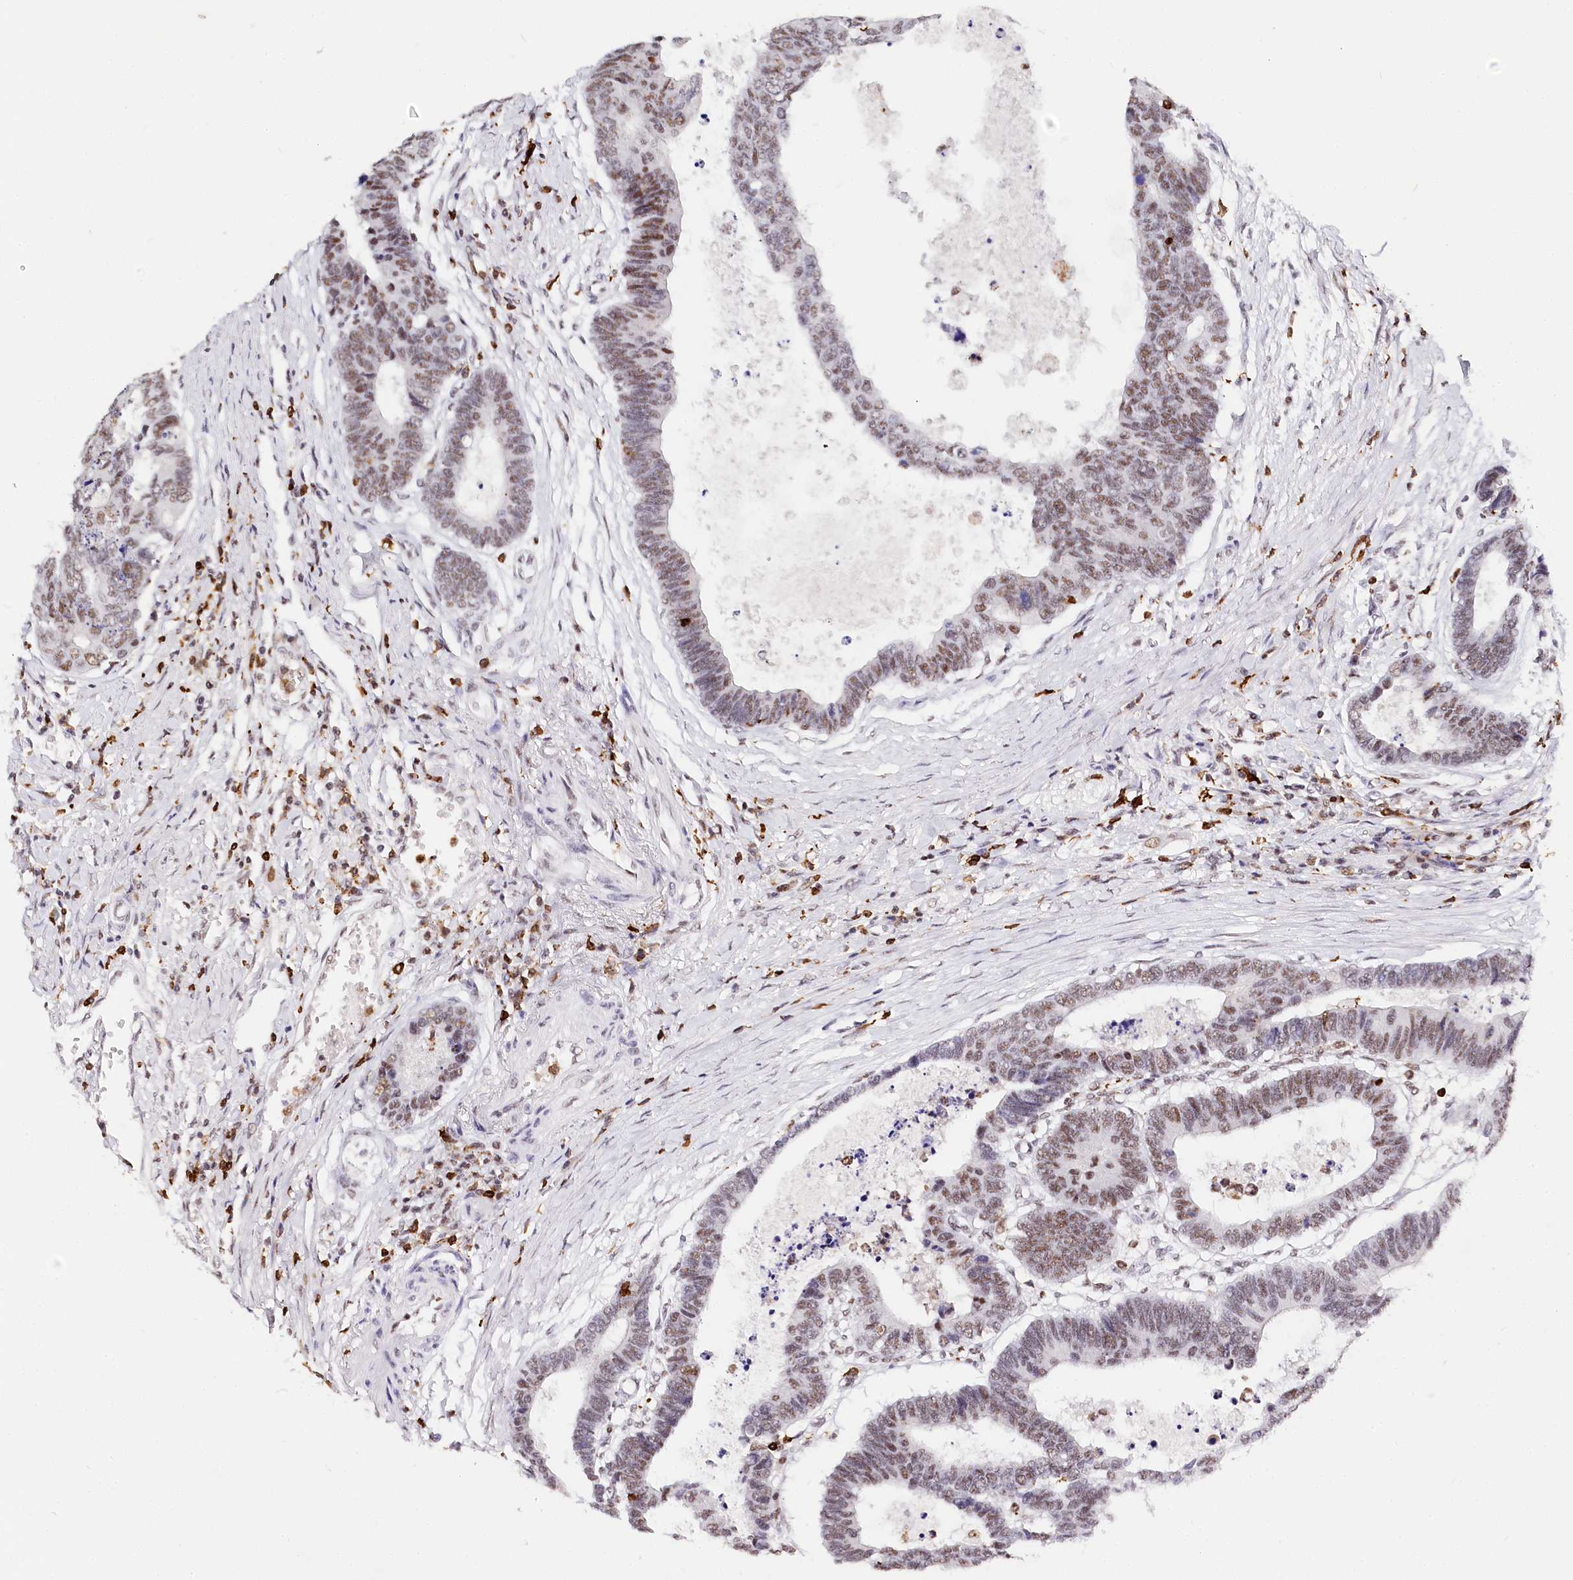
{"staining": {"intensity": "weak", "quantity": ">75%", "location": "nuclear"}, "tissue": "colorectal cancer", "cell_type": "Tumor cells", "image_type": "cancer", "snomed": [{"axis": "morphology", "description": "Adenocarcinoma, NOS"}, {"axis": "topography", "description": "Rectum"}], "caption": "Tumor cells display weak nuclear expression in approximately >75% of cells in colorectal cancer (adenocarcinoma).", "gene": "BARD1", "patient": {"sex": "male", "age": 84}}